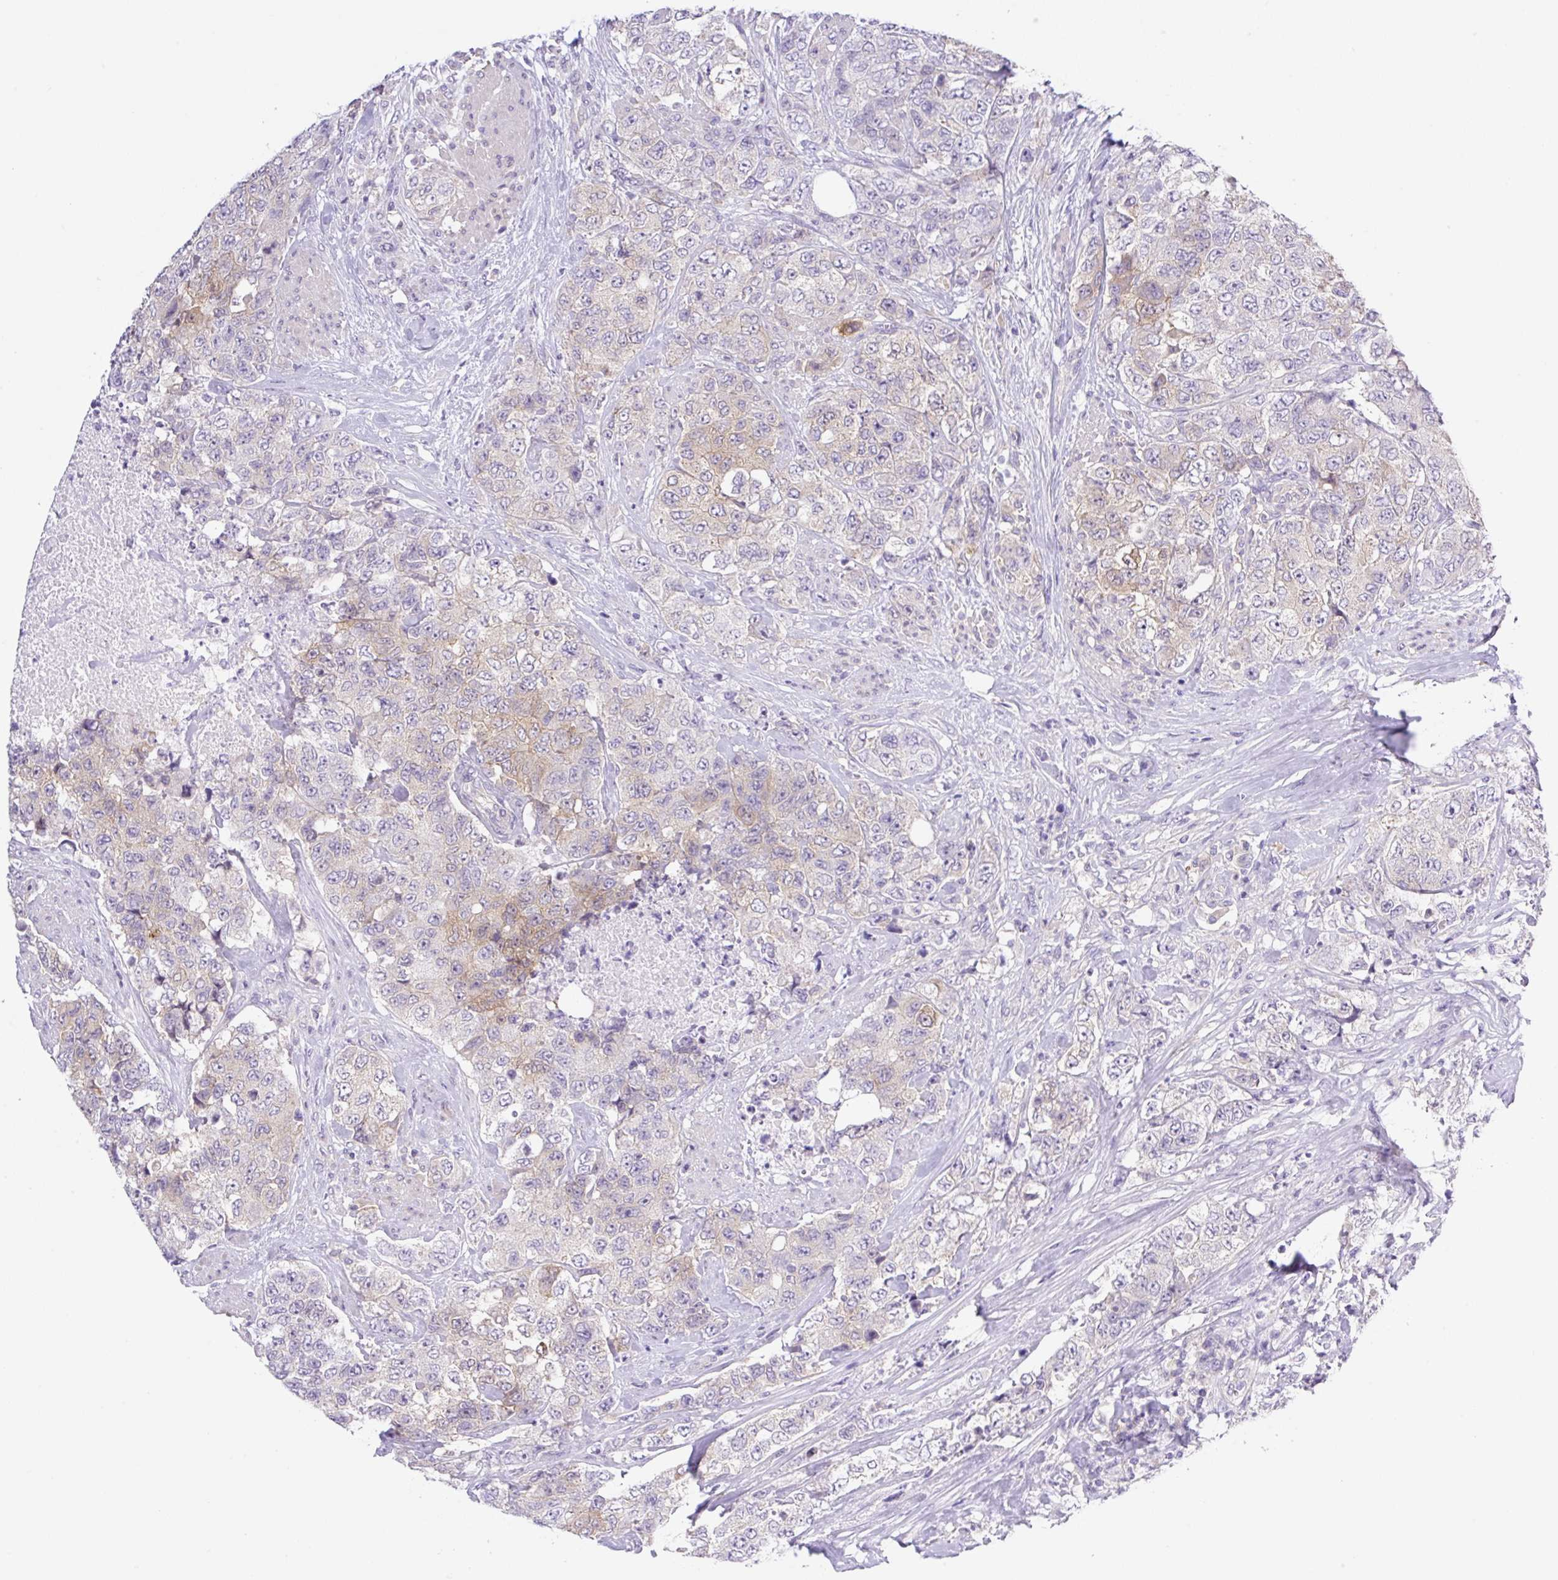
{"staining": {"intensity": "weak", "quantity": "<25%", "location": "cytoplasmic/membranous"}, "tissue": "urothelial cancer", "cell_type": "Tumor cells", "image_type": "cancer", "snomed": [{"axis": "morphology", "description": "Urothelial carcinoma, High grade"}, {"axis": "topography", "description": "Urinary bladder"}], "caption": "High magnification brightfield microscopy of urothelial cancer stained with DAB (brown) and counterstained with hematoxylin (blue): tumor cells show no significant positivity.", "gene": "CAMK2B", "patient": {"sex": "female", "age": 78}}